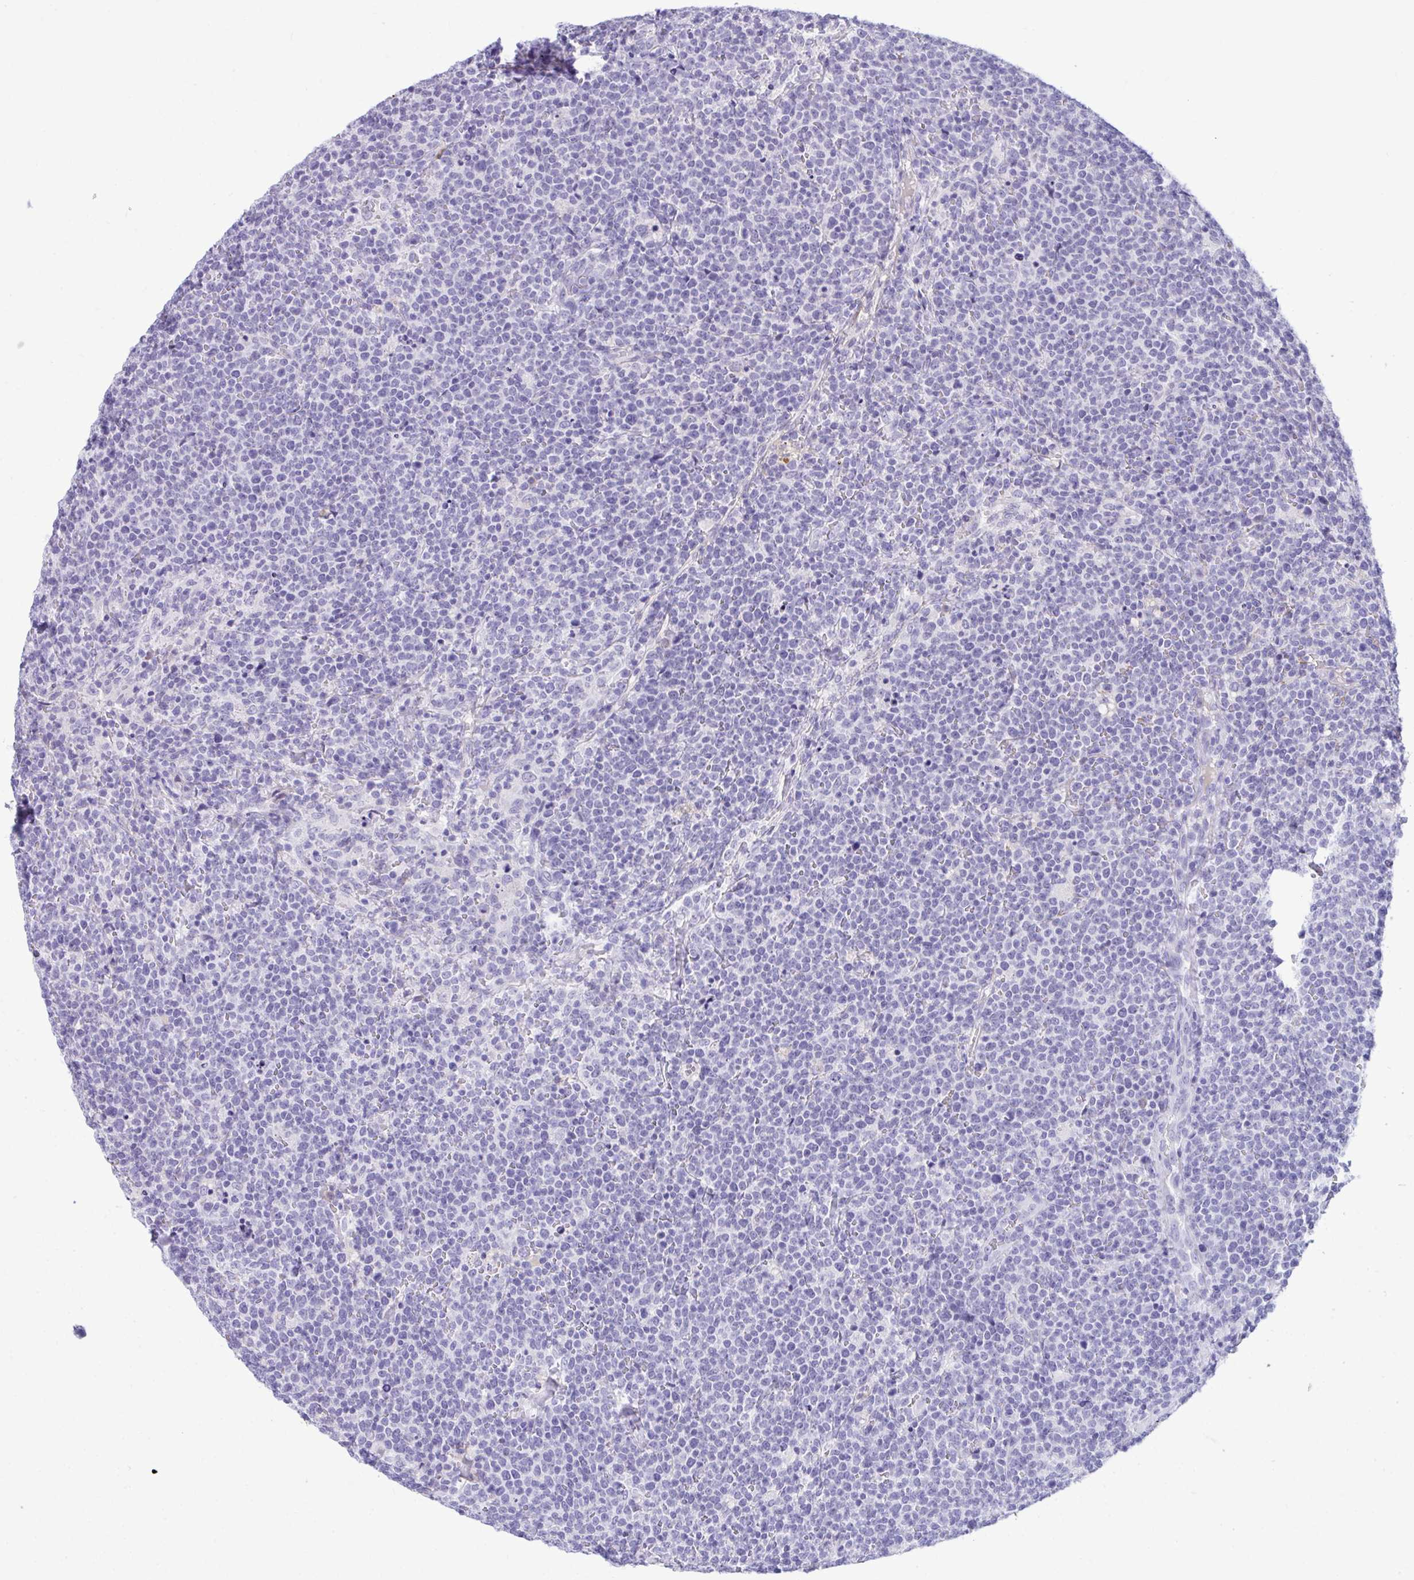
{"staining": {"intensity": "negative", "quantity": "none", "location": "none"}, "tissue": "lymphoma", "cell_type": "Tumor cells", "image_type": "cancer", "snomed": [{"axis": "morphology", "description": "Malignant lymphoma, non-Hodgkin's type, High grade"}, {"axis": "topography", "description": "Lymph node"}], "caption": "Immunohistochemistry (IHC) micrograph of lymphoma stained for a protein (brown), which displays no staining in tumor cells. The staining was performed using DAB (3,3'-diaminobenzidine) to visualize the protein expression in brown, while the nuclei were stained in blue with hematoxylin (Magnification: 20x).", "gene": "PIGZ", "patient": {"sex": "male", "age": 61}}